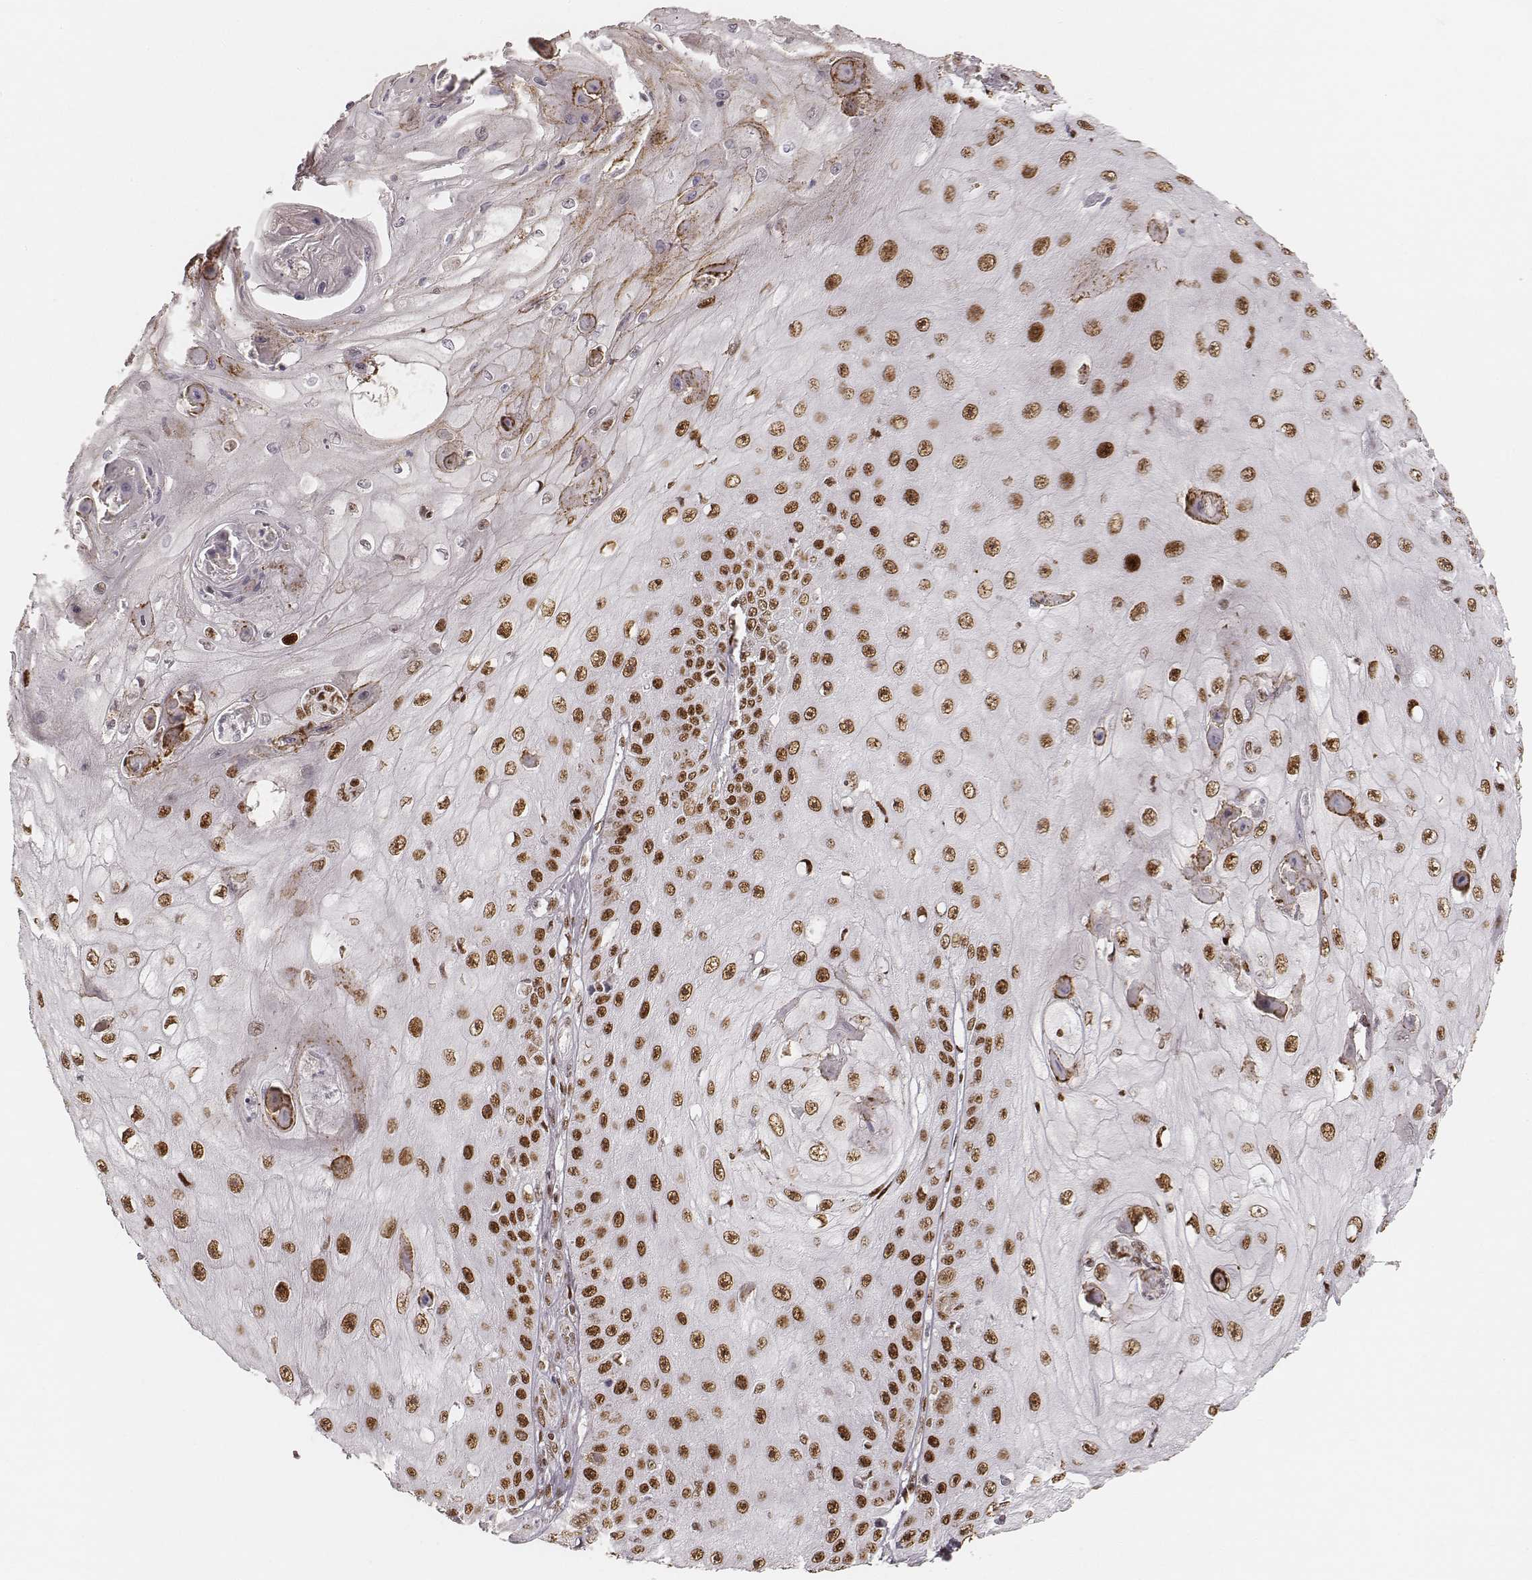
{"staining": {"intensity": "strong", "quantity": ">75%", "location": "nuclear"}, "tissue": "skin cancer", "cell_type": "Tumor cells", "image_type": "cancer", "snomed": [{"axis": "morphology", "description": "Squamous cell carcinoma, NOS"}, {"axis": "topography", "description": "Skin"}], "caption": "Skin squamous cell carcinoma tissue reveals strong nuclear positivity in approximately >75% of tumor cells", "gene": "HNRNPC", "patient": {"sex": "male", "age": 70}}